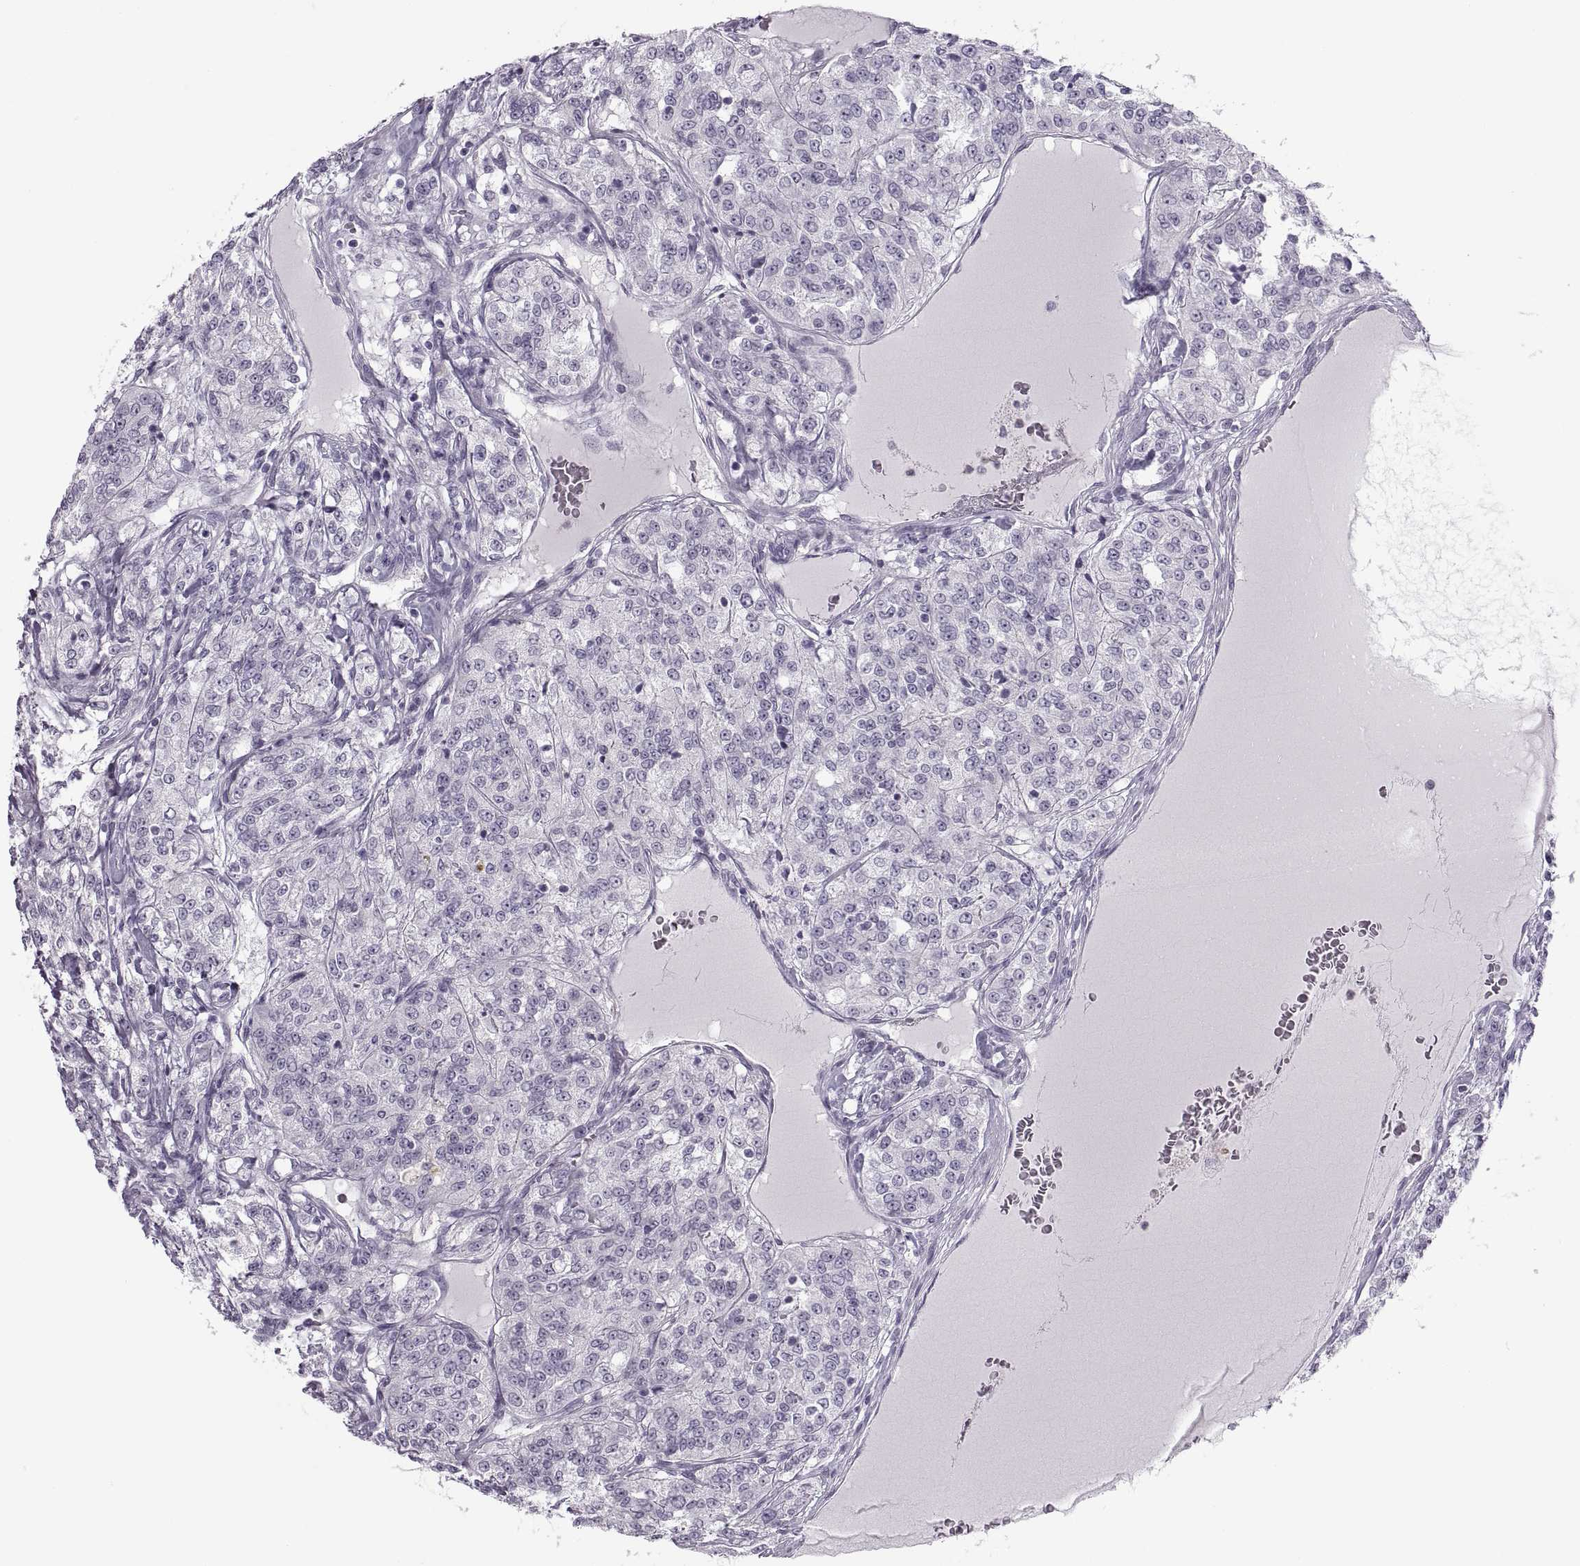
{"staining": {"intensity": "negative", "quantity": "none", "location": "none"}, "tissue": "renal cancer", "cell_type": "Tumor cells", "image_type": "cancer", "snomed": [{"axis": "morphology", "description": "Adenocarcinoma, NOS"}, {"axis": "topography", "description": "Kidney"}], "caption": "Human renal cancer stained for a protein using IHC reveals no staining in tumor cells.", "gene": "C3orf22", "patient": {"sex": "female", "age": 63}}